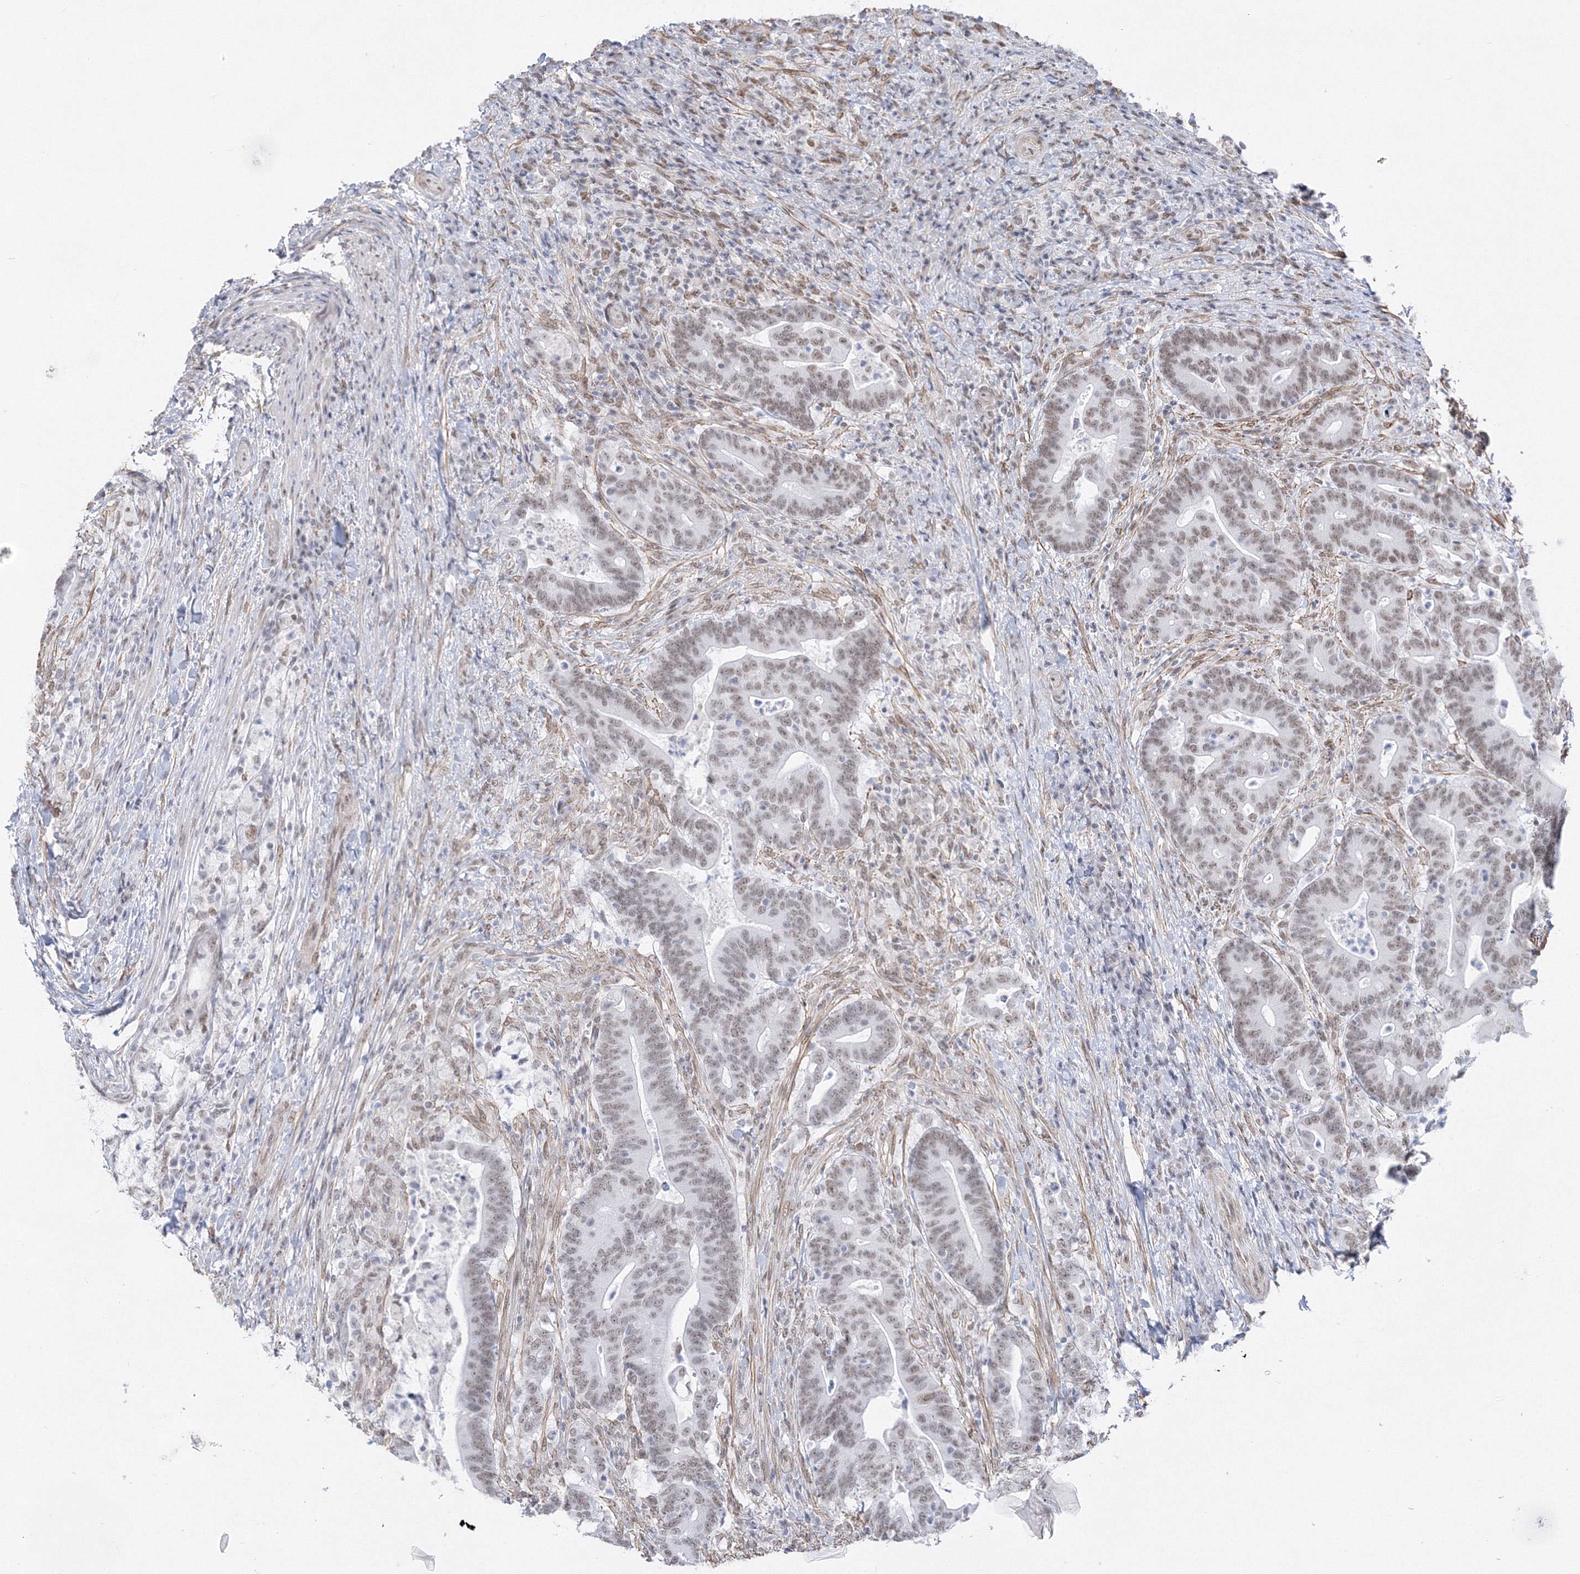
{"staining": {"intensity": "weak", "quantity": ">75%", "location": "nuclear"}, "tissue": "colorectal cancer", "cell_type": "Tumor cells", "image_type": "cancer", "snomed": [{"axis": "morphology", "description": "Adenocarcinoma, NOS"}, {"axis": "topography", "description": "Colon"}], "caption": "IHC image of neoplastic tissue: human colorectal cancer (adenocarcinoma) stained using immunohistochemistry displays low levels of weak protein expression localized specifically in the nuclear of tumor cells, appearing as a nuclear brown color.", "gene": "ZNF638", "patient": {"sex": "female", "age": 66}}